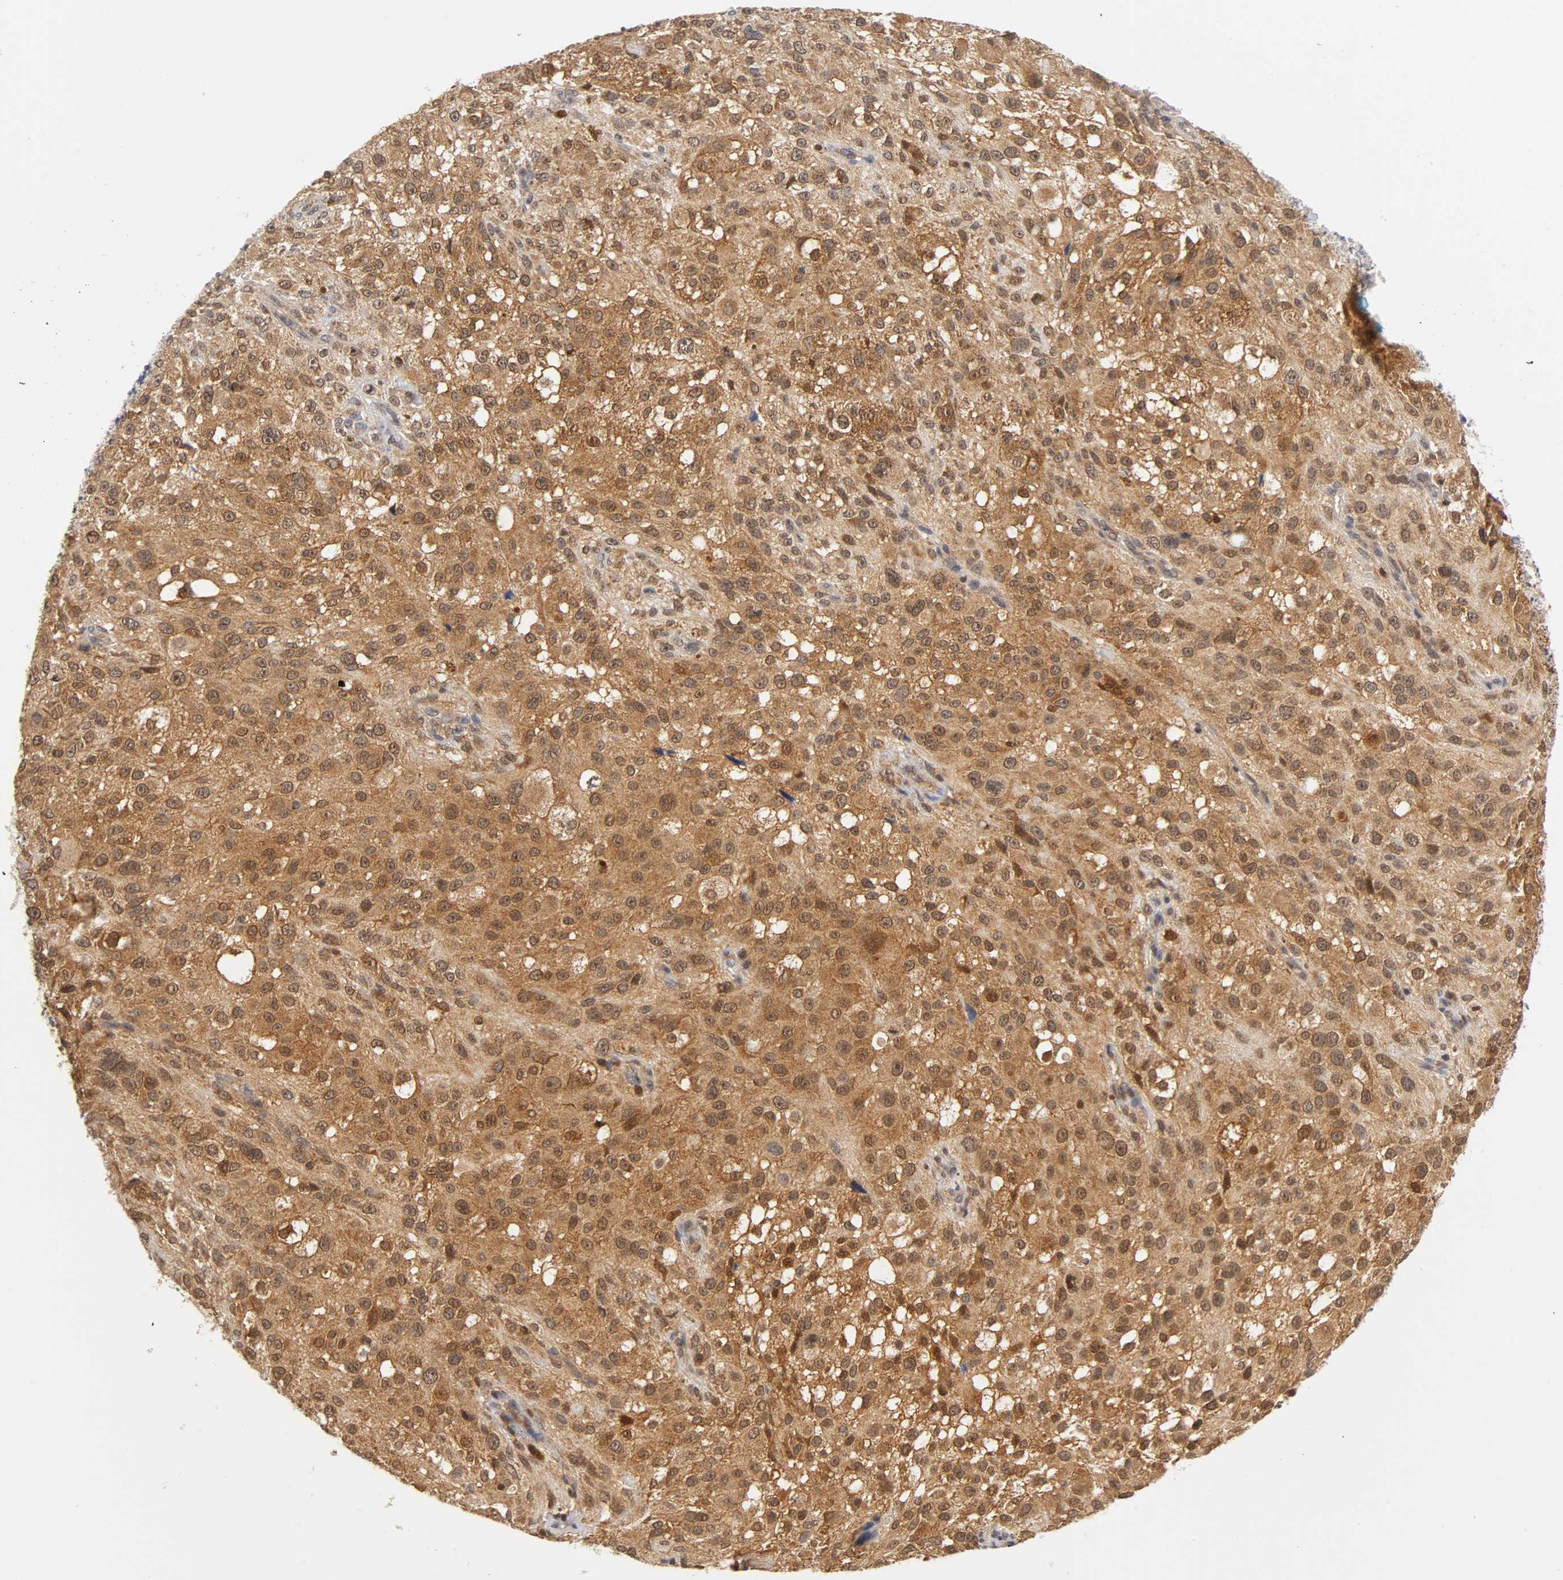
{"staining": {"intensity": "strong", "quantity": ">75%", "location": "cytoplasmic/membranous,nuclear"}, "tissue": "melanoma", "cell_type": "Tumor cells", "image_type": "cancer", "snomed": [{"axis": "morphology", "description": "Necrosis, NOS"}, {"axis": "morphology", "description": "Malignant melanoma, NOS"}, {"axis": "topography", "description": "Skin"}], "caption": "Malignant melanoma stained with a brown dye shows strong cytoplasmic/membranous and nuclear positive positivity in approximately >75% of tumor cells.", "gene": "UBE2M", "patient": {"sex": "female", "age": 87}}